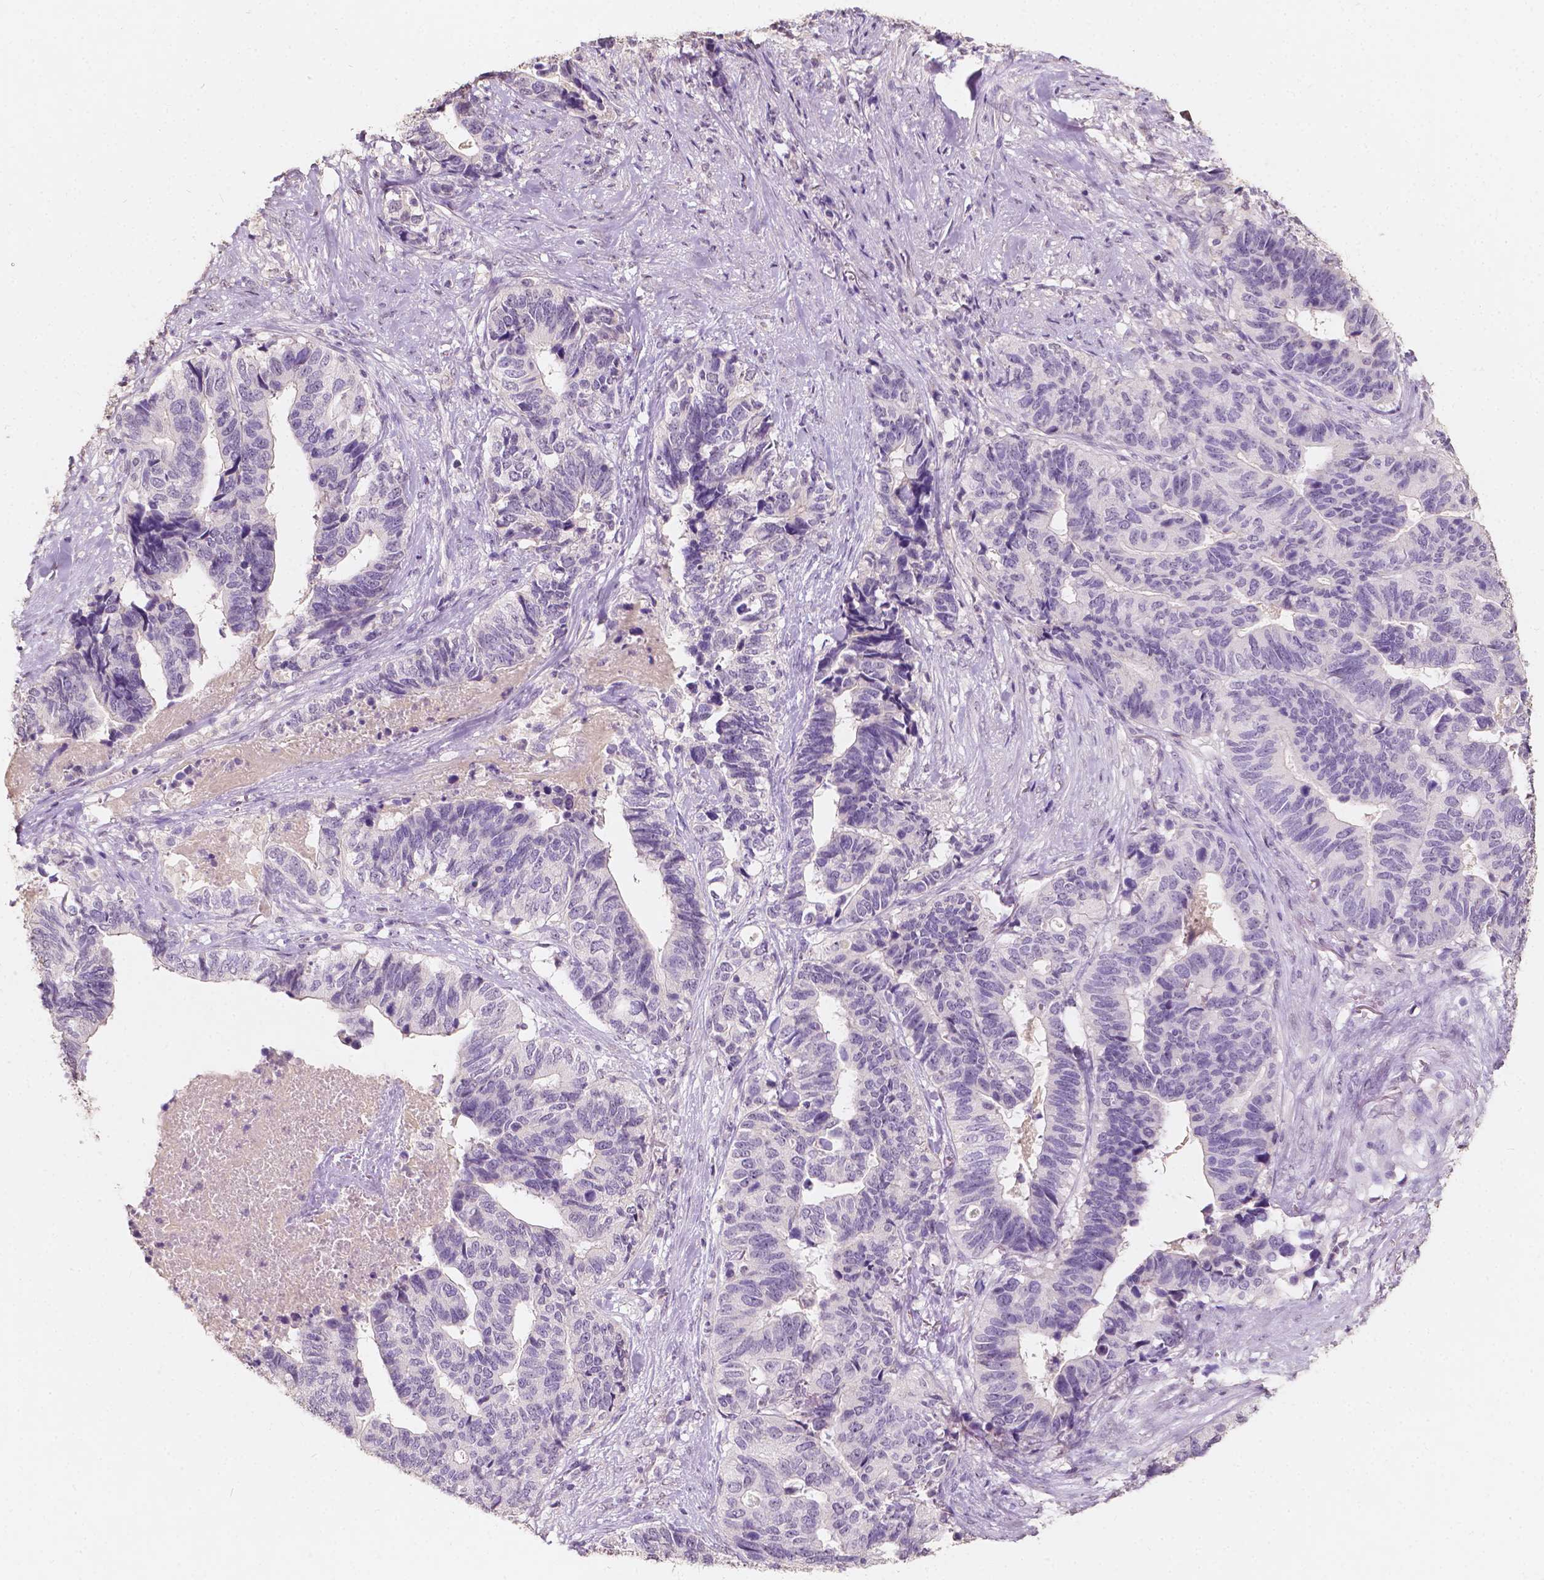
{"staining": {"intensity": "negative", "quantity": "none", "location": "none"}, "tissue": "stomach cancer", "cell_type": "Tumor cells", "image_type": "cancer", "snomed": [{"axis": "morphology", "description": "Adenocarcinoma, NOS"}, {"axis": "topography", "description": "Stomach, upper"}], "caption": "IHC micrograph of neoplastic tissue: human adenocarcinoma (stomach) stained with DAB (3,3'-diaminobenzidine) shows no significant protein positivity in tumor cells.", "gene": "SOX15", "patient": {"sex": "female", "age": 67}}